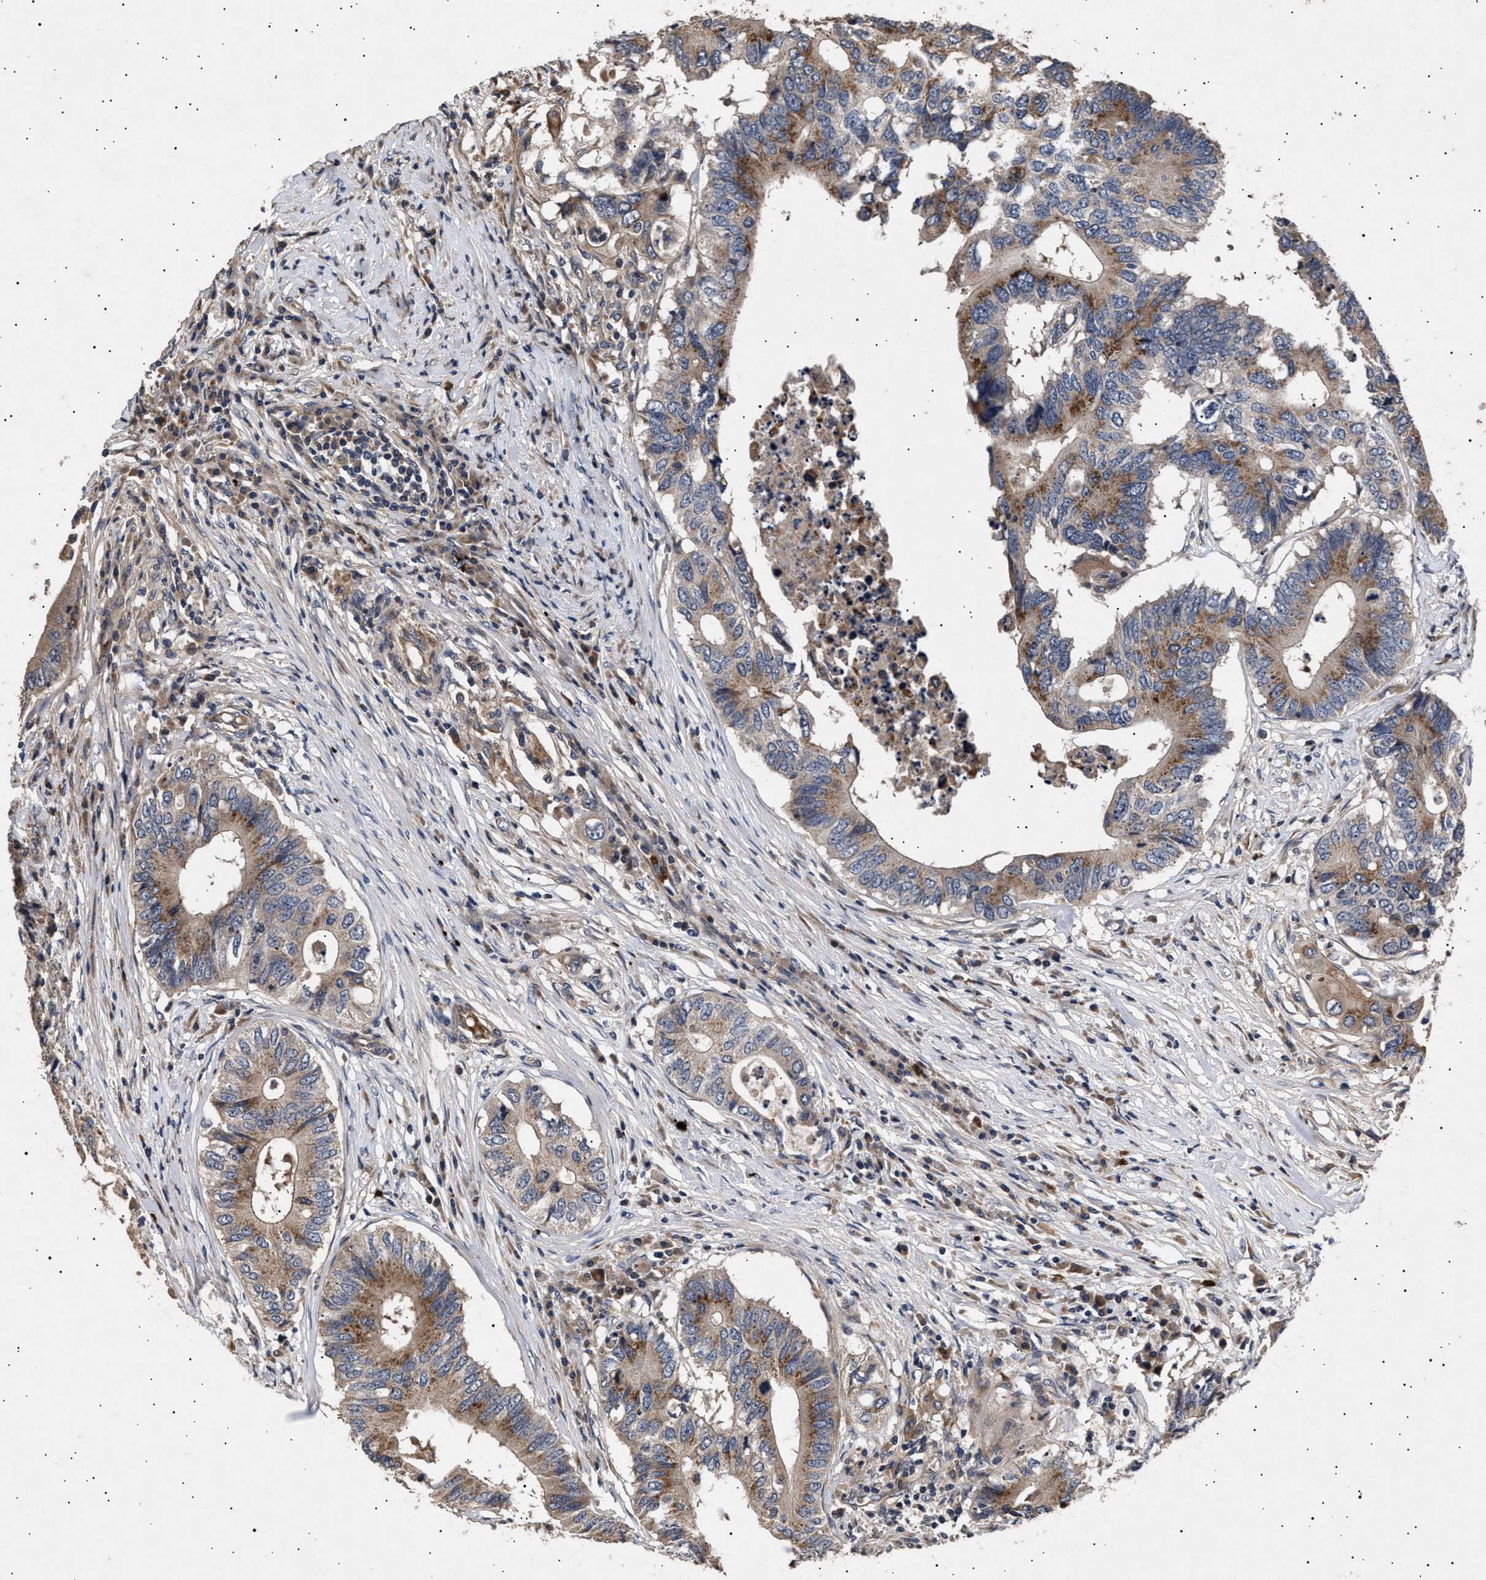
{"staining": {"intensity": "moderate", "quantity": ">75%", "location": "cytoplasmic/membranous"}, "tissue": "colorectal cancer", "cell_type": "Tumor cells", "image_type": "cancer", "snomed": [{"axis": "morphology", "description": "Adenocarcinoma, NOS"}, {"axis": "topography", "description": "Colon"}], "caption": "This image displays immunohistochemistry (IHC) staining of colorectal cancer (adenocarcinoma), with medium moderate cytoplasmic/membranous positivity in approximately >75% of tumor cells.", "gene": "ITGB5", "patient": {"sex": "male", "age": 71}}